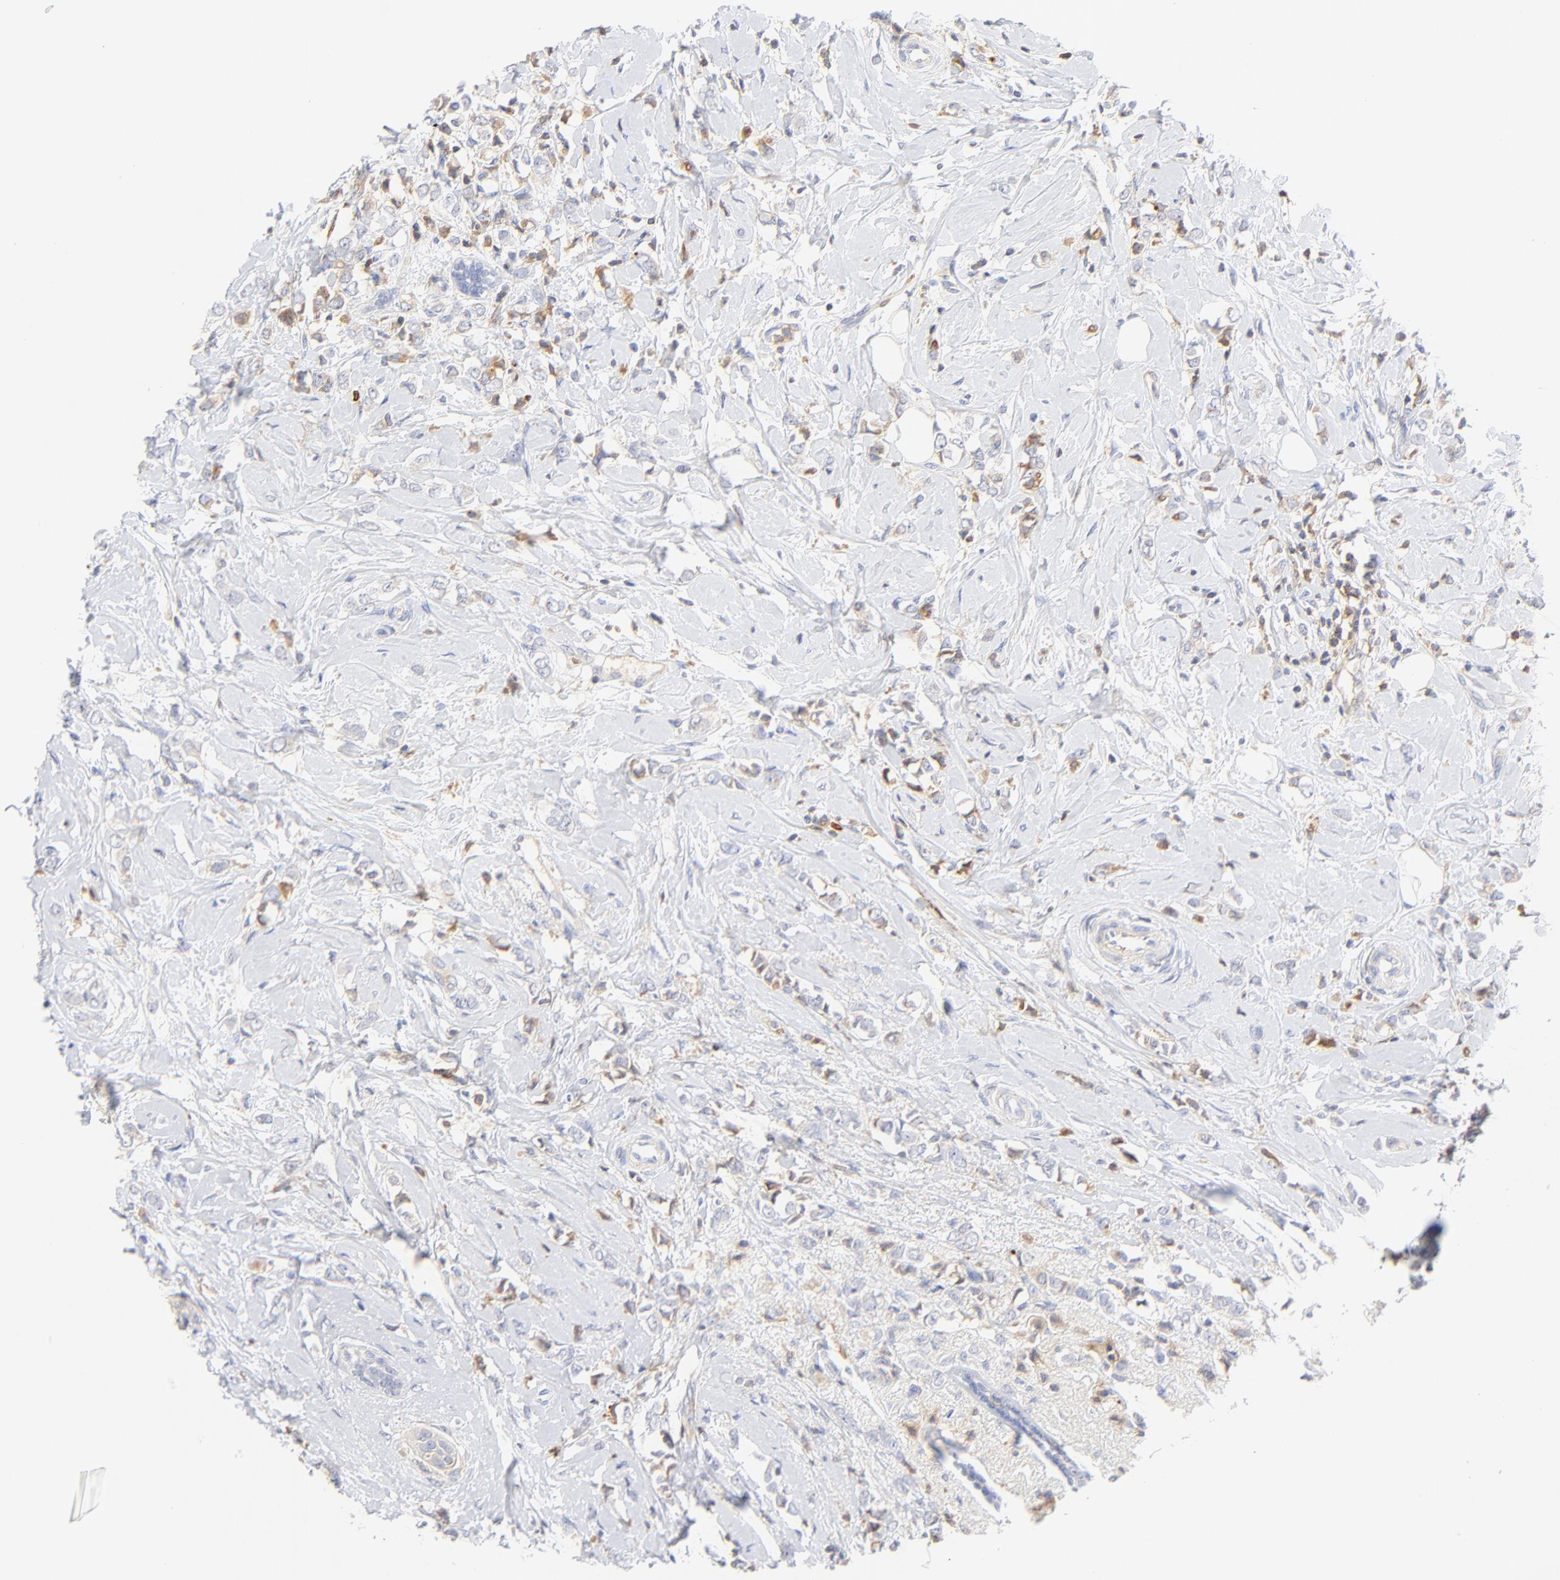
{"staining": {"intensity": "negative", "quantity": "none", "location": "none"}, "tissue": "breast cancer", "cell_type": "Tumor cells", "image_type": "cancer", "snomed": [{"axis": "morphology", "description": "Normal tissue, NOS"}, {"axis": "morphology", "description": "Lobular carcinoma"}, {"axis": "topography", "description": "Breast"}], "caption": "Immunohistochemistry (IHC) image of human breast lobular carcinoma stained for a protein (brown), which displays no positivity in tumor cells. The staining was performed using DAB to visualize the protein expression in brown, while the nuclei were stained in blue with hematoxylin (Magnification: 20x).", "gene": "MDGA2", "patient": {"sex": "female", "age": 47}}